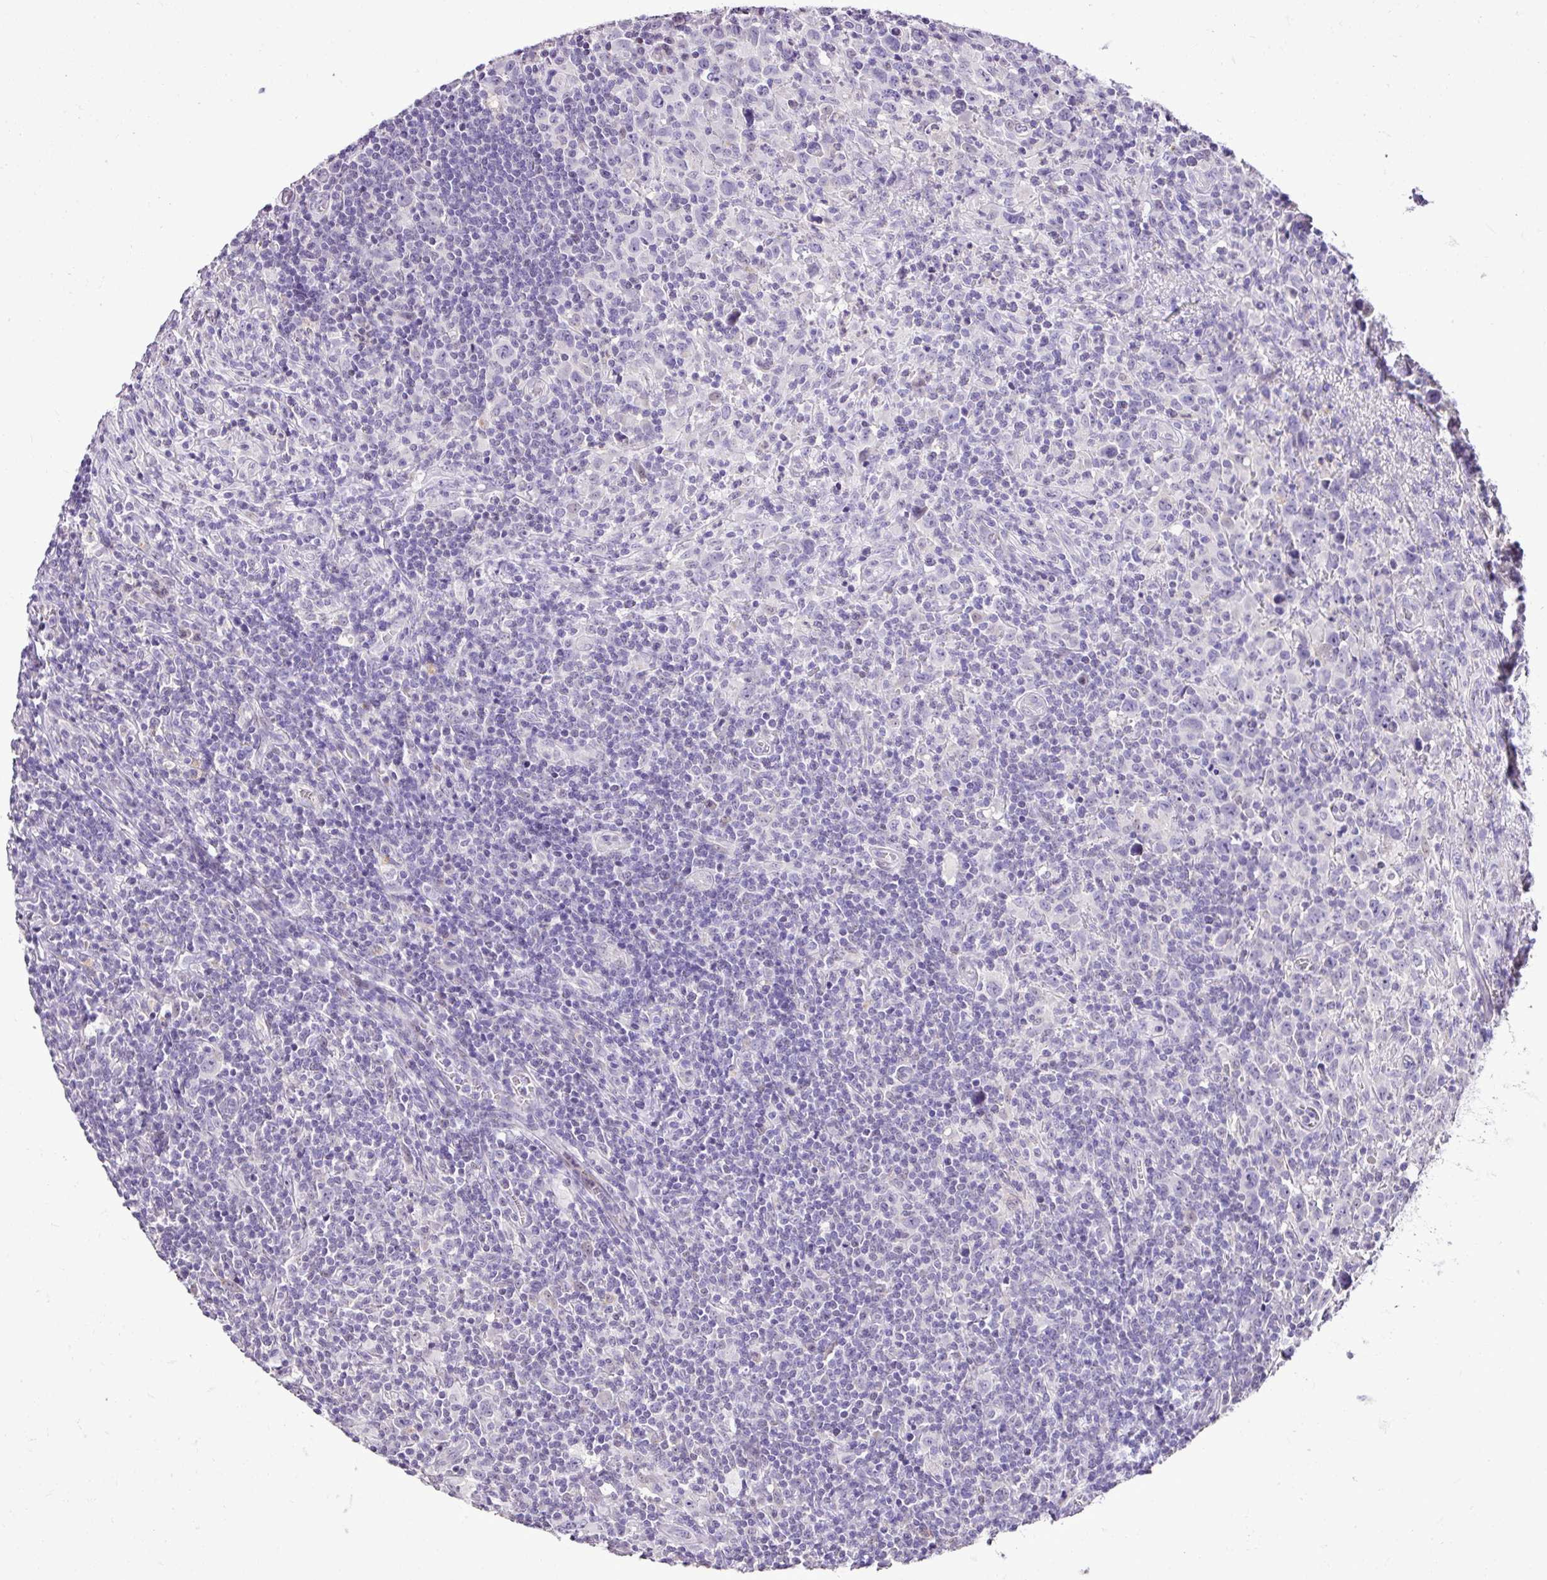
{"staining": {"intensity": "negative", "quantity": "none", "location": "none"}, "tissue": "lymphoma", "cell_type": "Tumor cells", "image_type": "cancer", "snomed": [{"axis": "morphology", "description": "Hodgkin's disease, NOS"}, {"axis": "topography", "description": "Lymph node"}], "caption": "DAB (3,3'-diaminobenzidine) immunohistochemical staining of human lymphoma exhibits no significant expression in tumor cells.", "gene": "ESR1", "patient": {"sex": "female", "age": 18}}